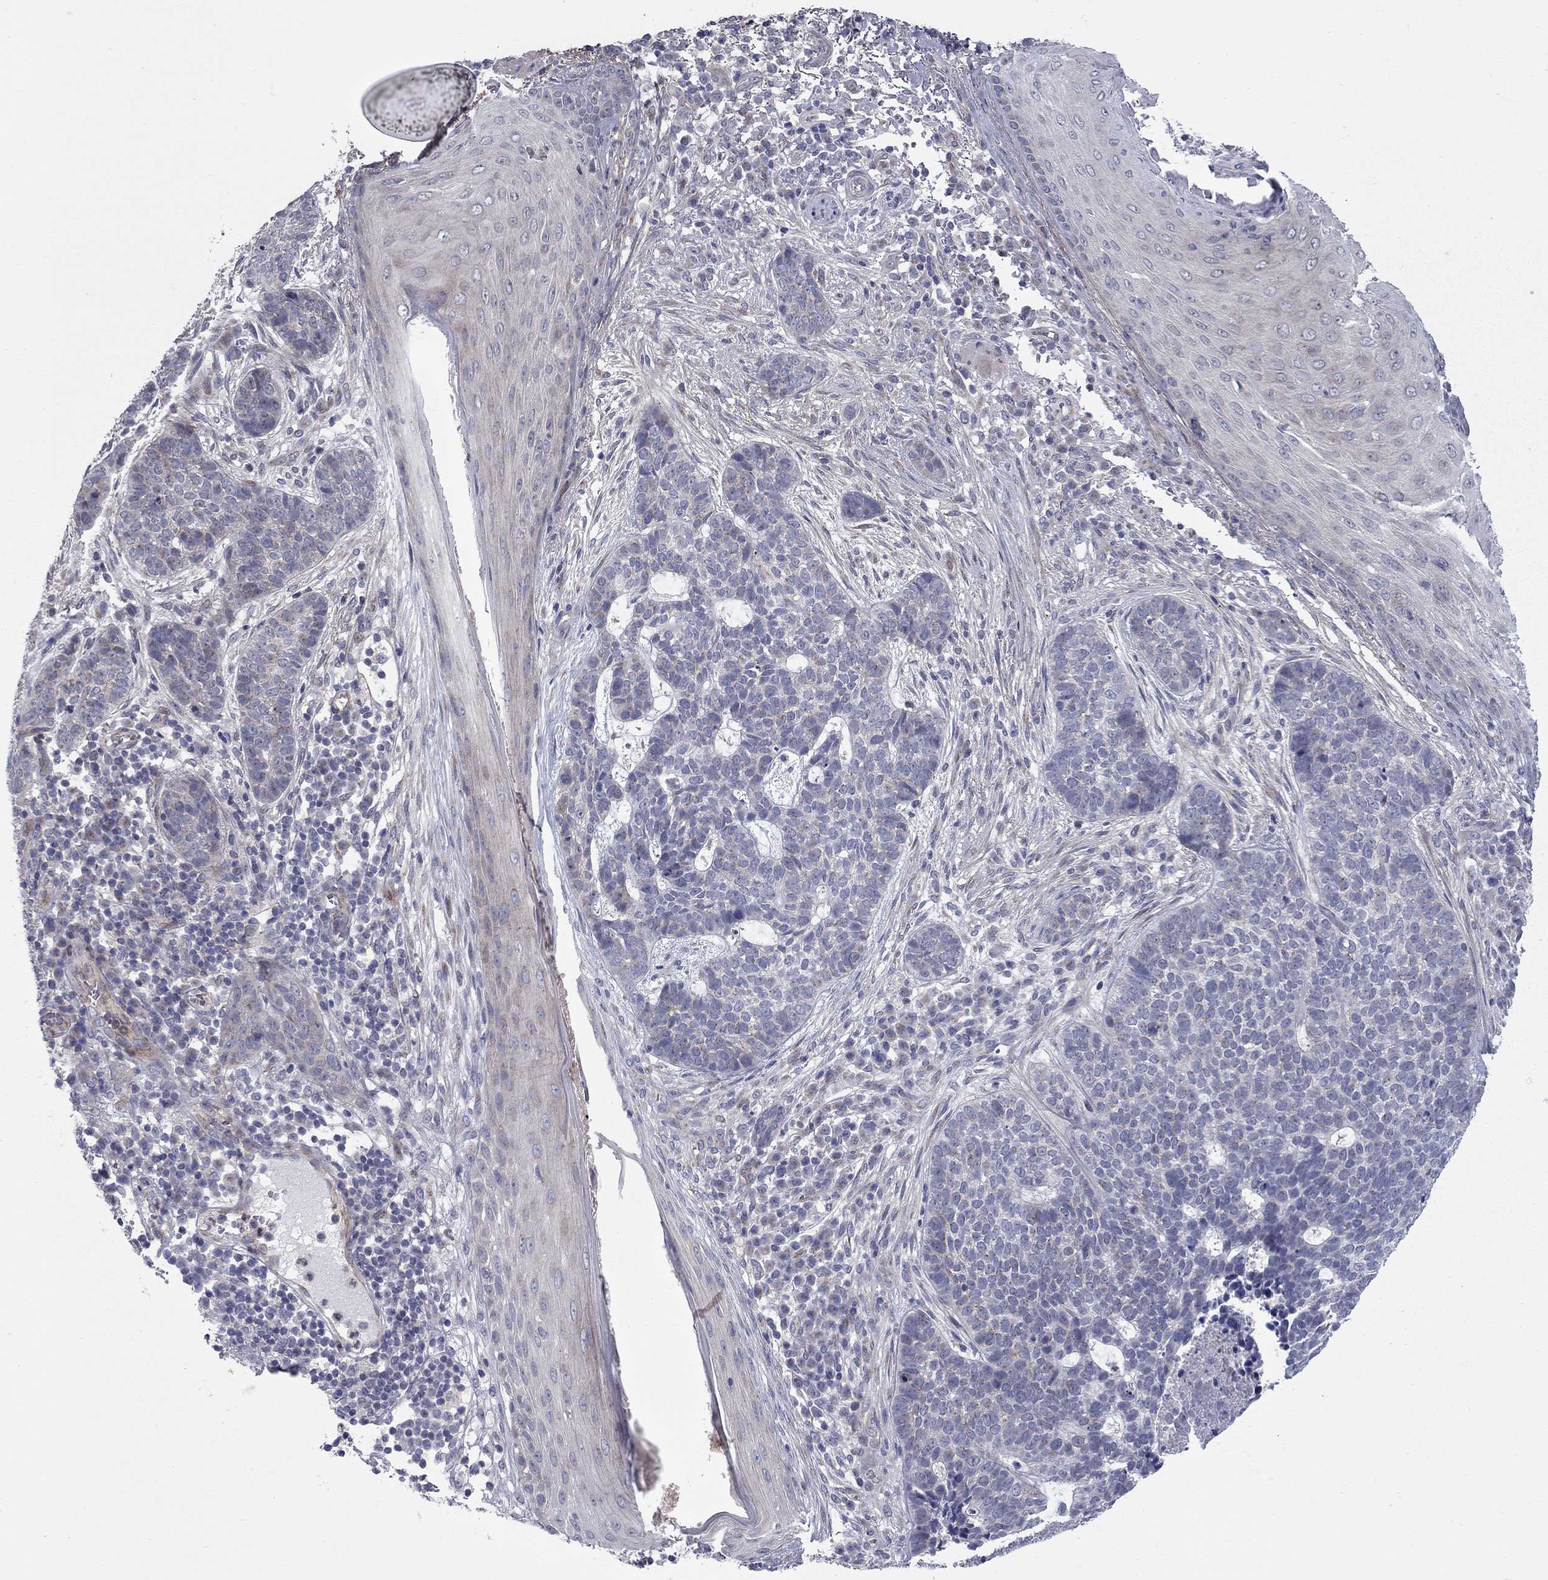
{"staining": {"intensity": "negative", "quantity": "none", "location": "none"}, "tissue": "skin cancer", "cell_type": "Tumor cells", "image_type": "cancer", "snomed": [{"axis": "morphology", "description": "Basal cell carcinoma"}, {"axis": "topography", "description": "Skin"}], "caption": "High power microscopy micrograph of an IHC image of basal cell carcinoma (skin), revealing no significant staining in tumor cells.", "gene": "DUSP7", "patient": {"sex": "female", "age": 69}}